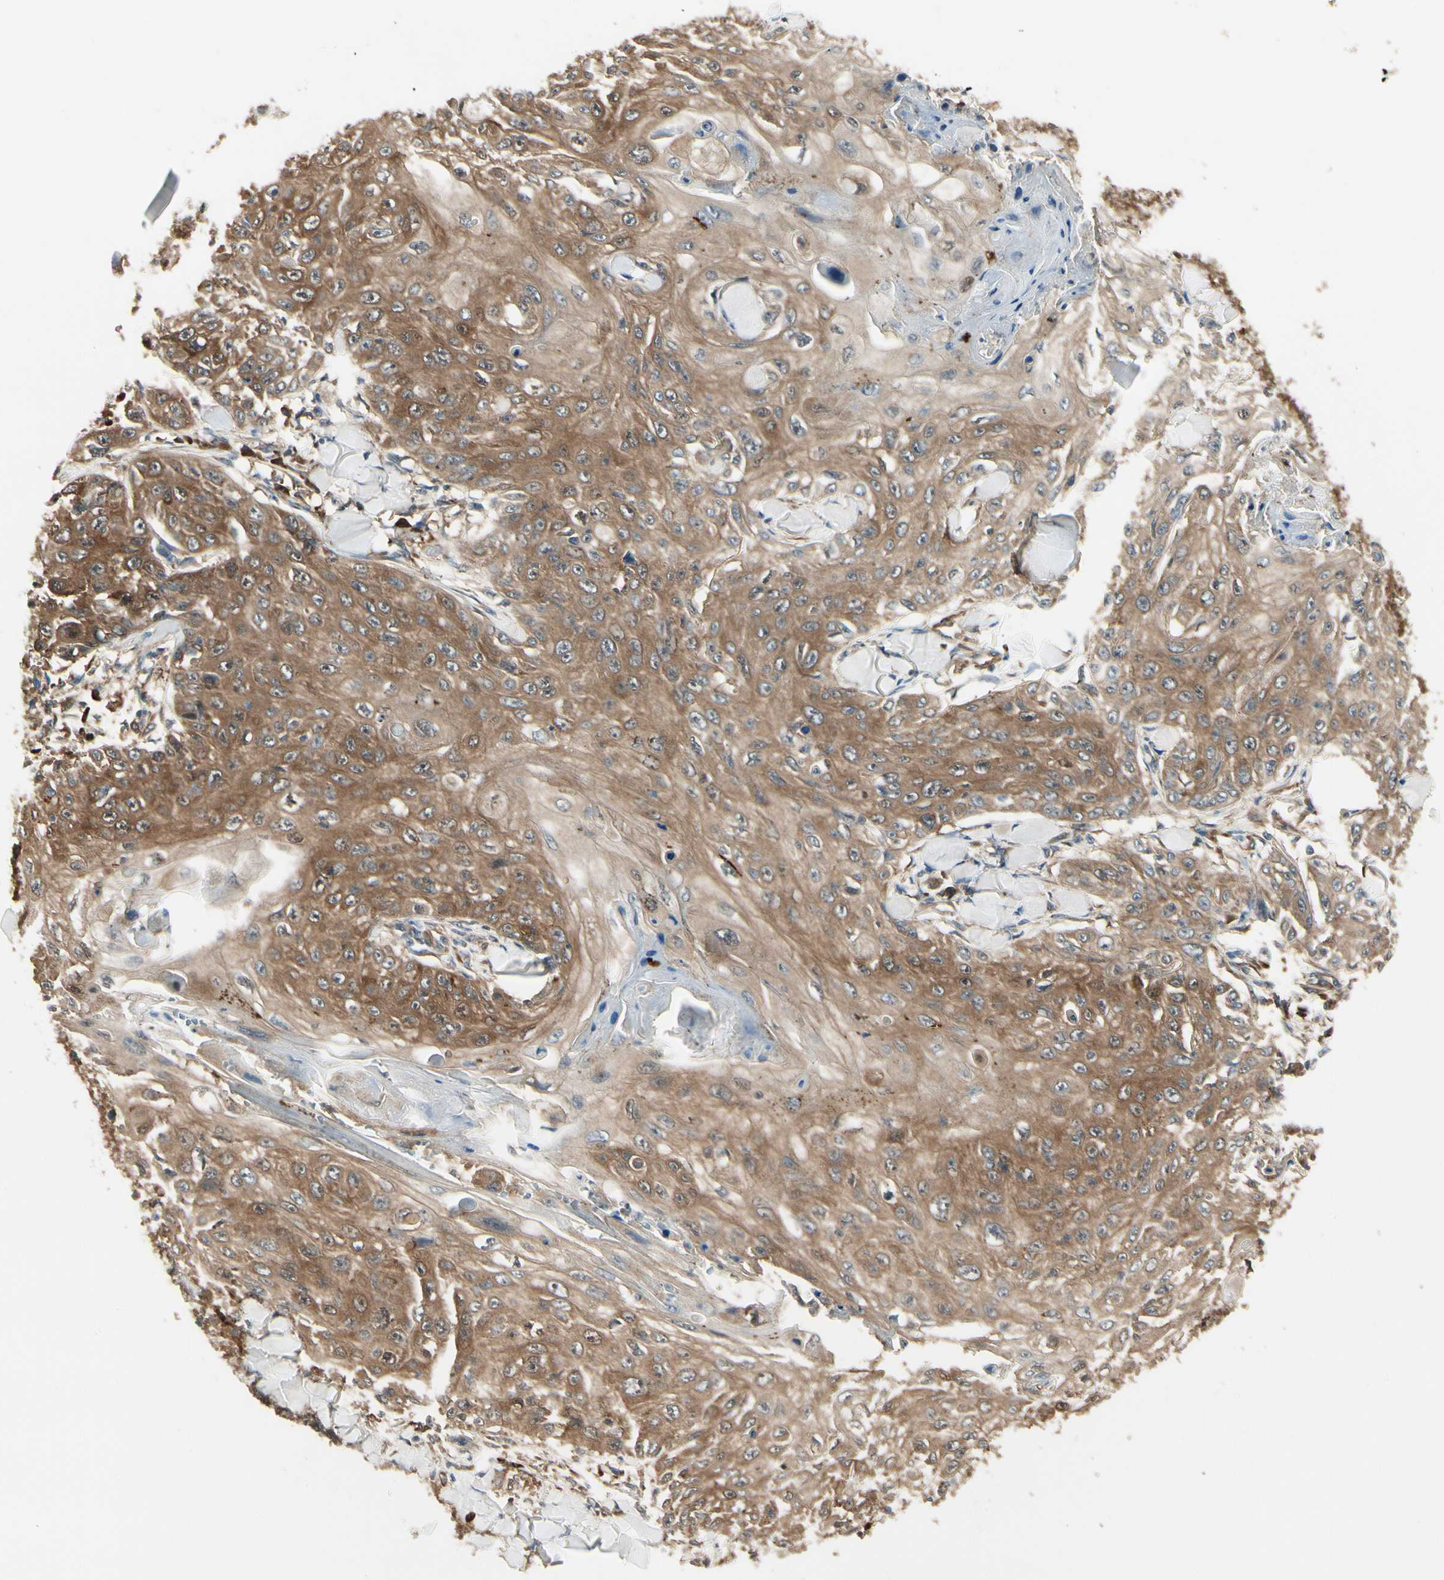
{"staining": {"intensity": "moderate", "quantity": ">75%", "location": "cytoplasmic/membranous"}, "tissue": "skin cancer", "cell_type": "Tumor cells", "image_type": "cancer", "snomed": [{"axis": "morphology", "description": "Squamous cell carcinoma, NOS"}, {"axis": "topography", "description": "Skin"}], "caption": "High-magnification brightfield microscopy of skin cancer stained with DAB (3,3'-diaminobenzidine) (brown) and counterstained with hematoxylin (blue). tumor cells exhibit moderate cytoplasmic/membranous positivity is seen in approximately>75% of cells. (IHC, brightfield microscopy, high magnification).", "gene": "NME1-NME2", "patient": {"sex": "male", "age": 86}}